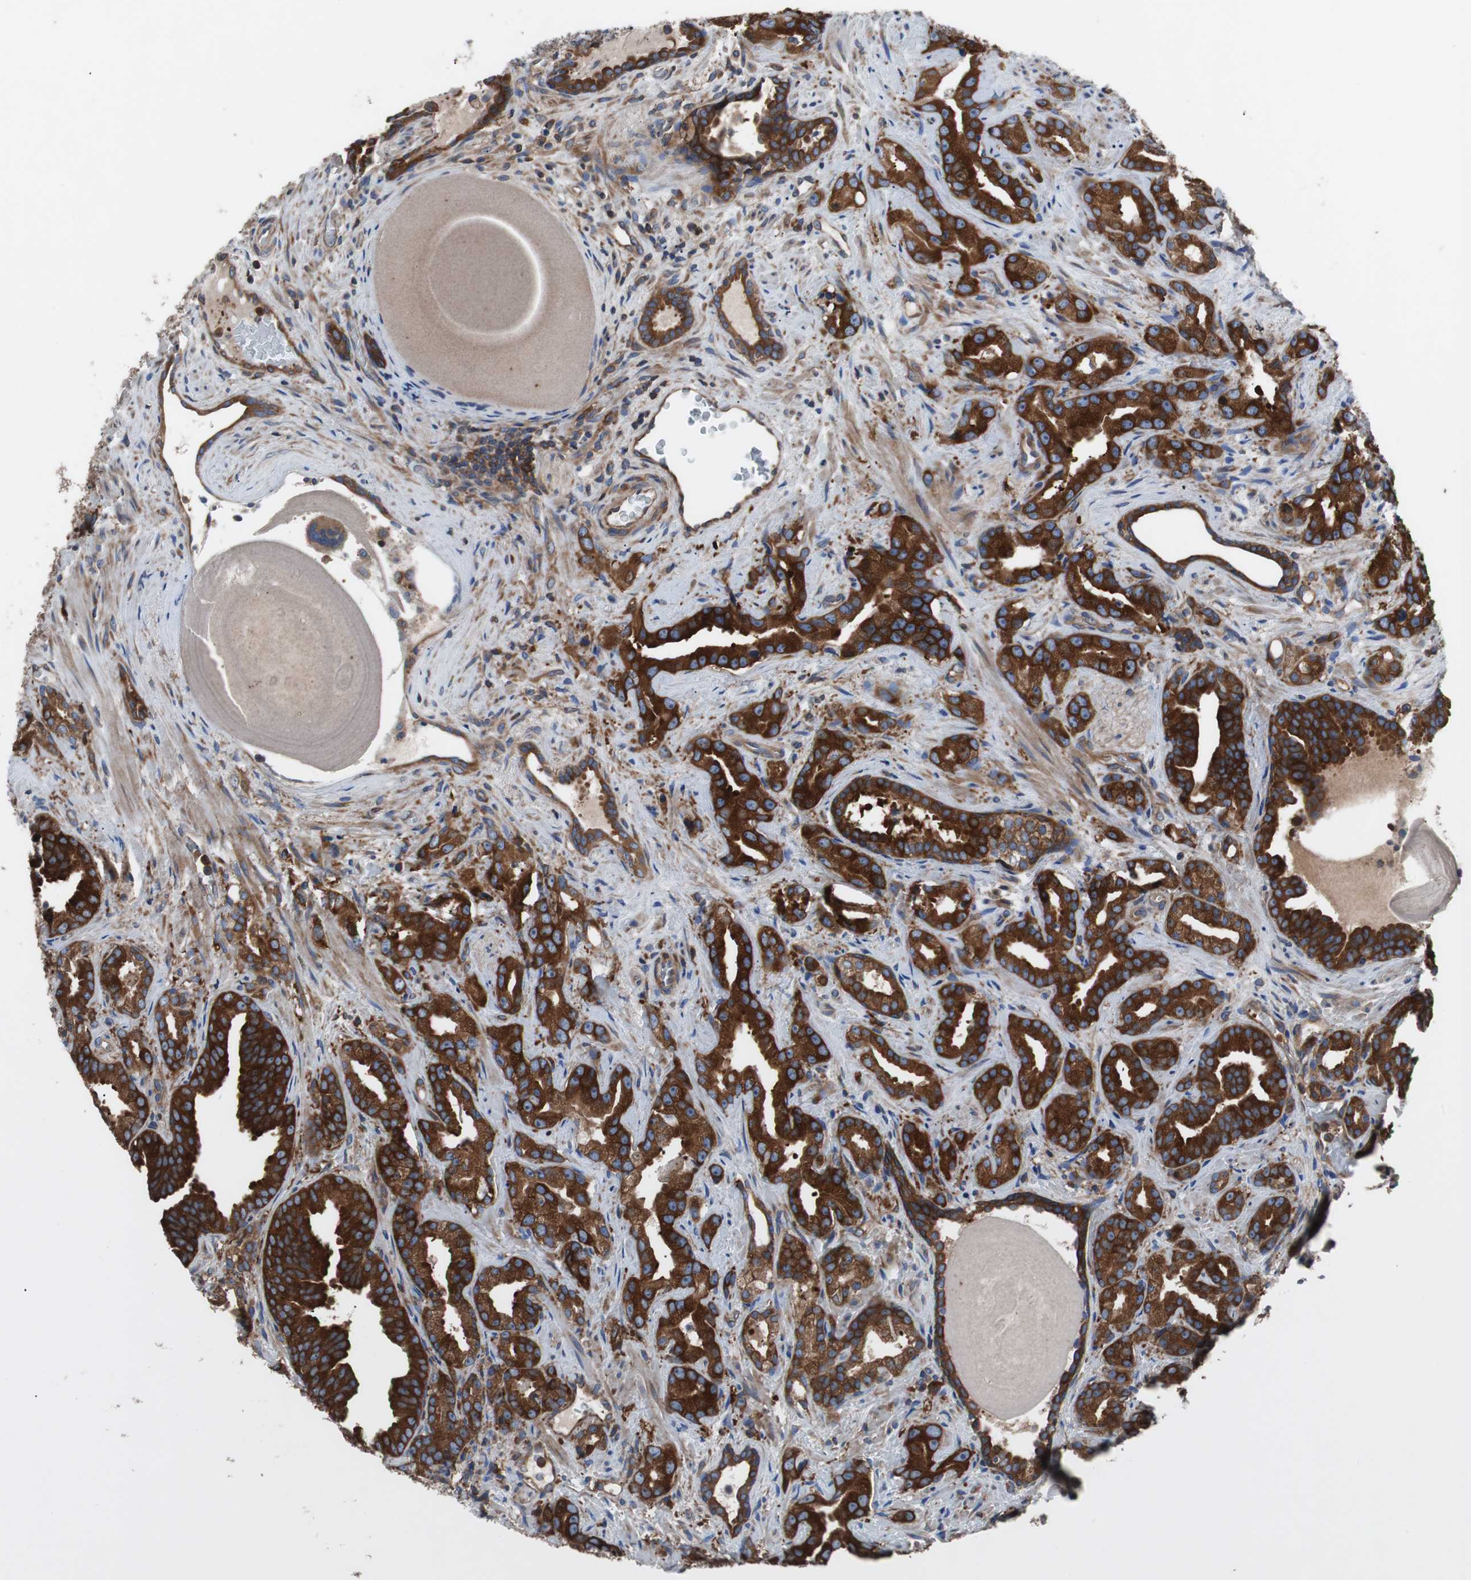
{"staining": {"intensity": "strong", "quantity": ">75%", "location": "cytoplasmic/membranous"}, "tissue": "prostate cancer", "cell_type": "Tumor cells", "image_type": "cancer", "snomed": [{"axis": "morphology", "description": "Adenocarcinoma, Low grade"}, {"axis": "topography", "description": "Prostate"}], "caption": "A high amount of strong cytoplasmic/membranous expression is seen in approximately >75% of tumor cells in prostate adenocarcinoma (low-grade) tissue.", "gene": "GYS1", "patient": {"sex": "male", "age": 63}}